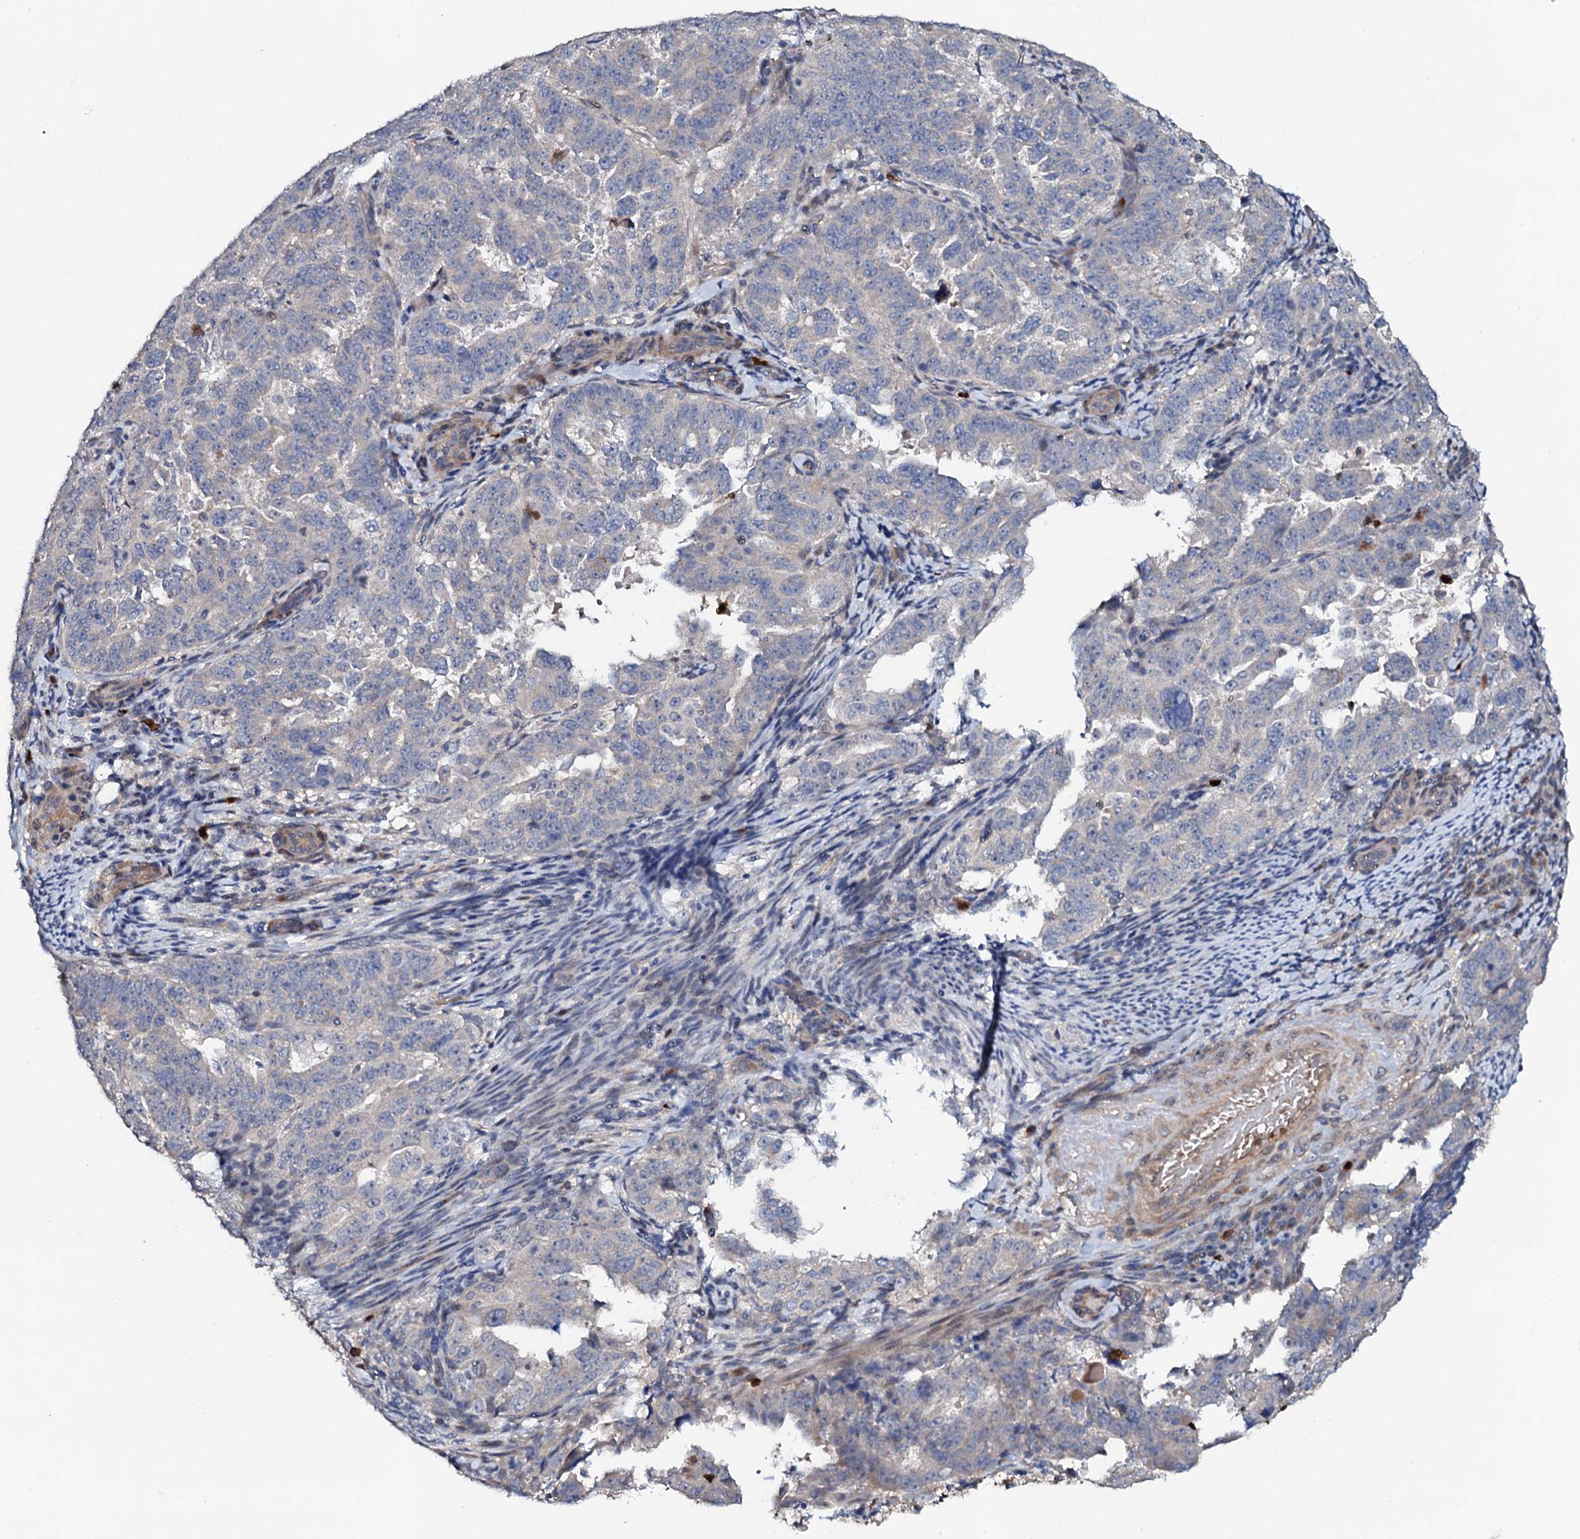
{"staining": {"intensity": "weak", "quantity": "25%-75%", "location": "cytoplasmic/membranous,nuclear"}, "tissue": "endometrial cancer", "cell_type": "Tumor cells", "image_type": "cancer", "snomed": [{"axis": "morphology", "description": "Adenocarcinoma, NOS"}, {"axis": "topography", "description": "Endometrium"}], "caption": "Protein staining of adenocarcinoma (endometrial) tissue reveals weak cytoplasmic/membranous and nuclear positivity in about 25%-75% of tumor cells. (brown staining indicates protein expression, while blue staining denotes nuclei).", "gene": "COG6", "patient": {"sex": "female", "age": 65}}